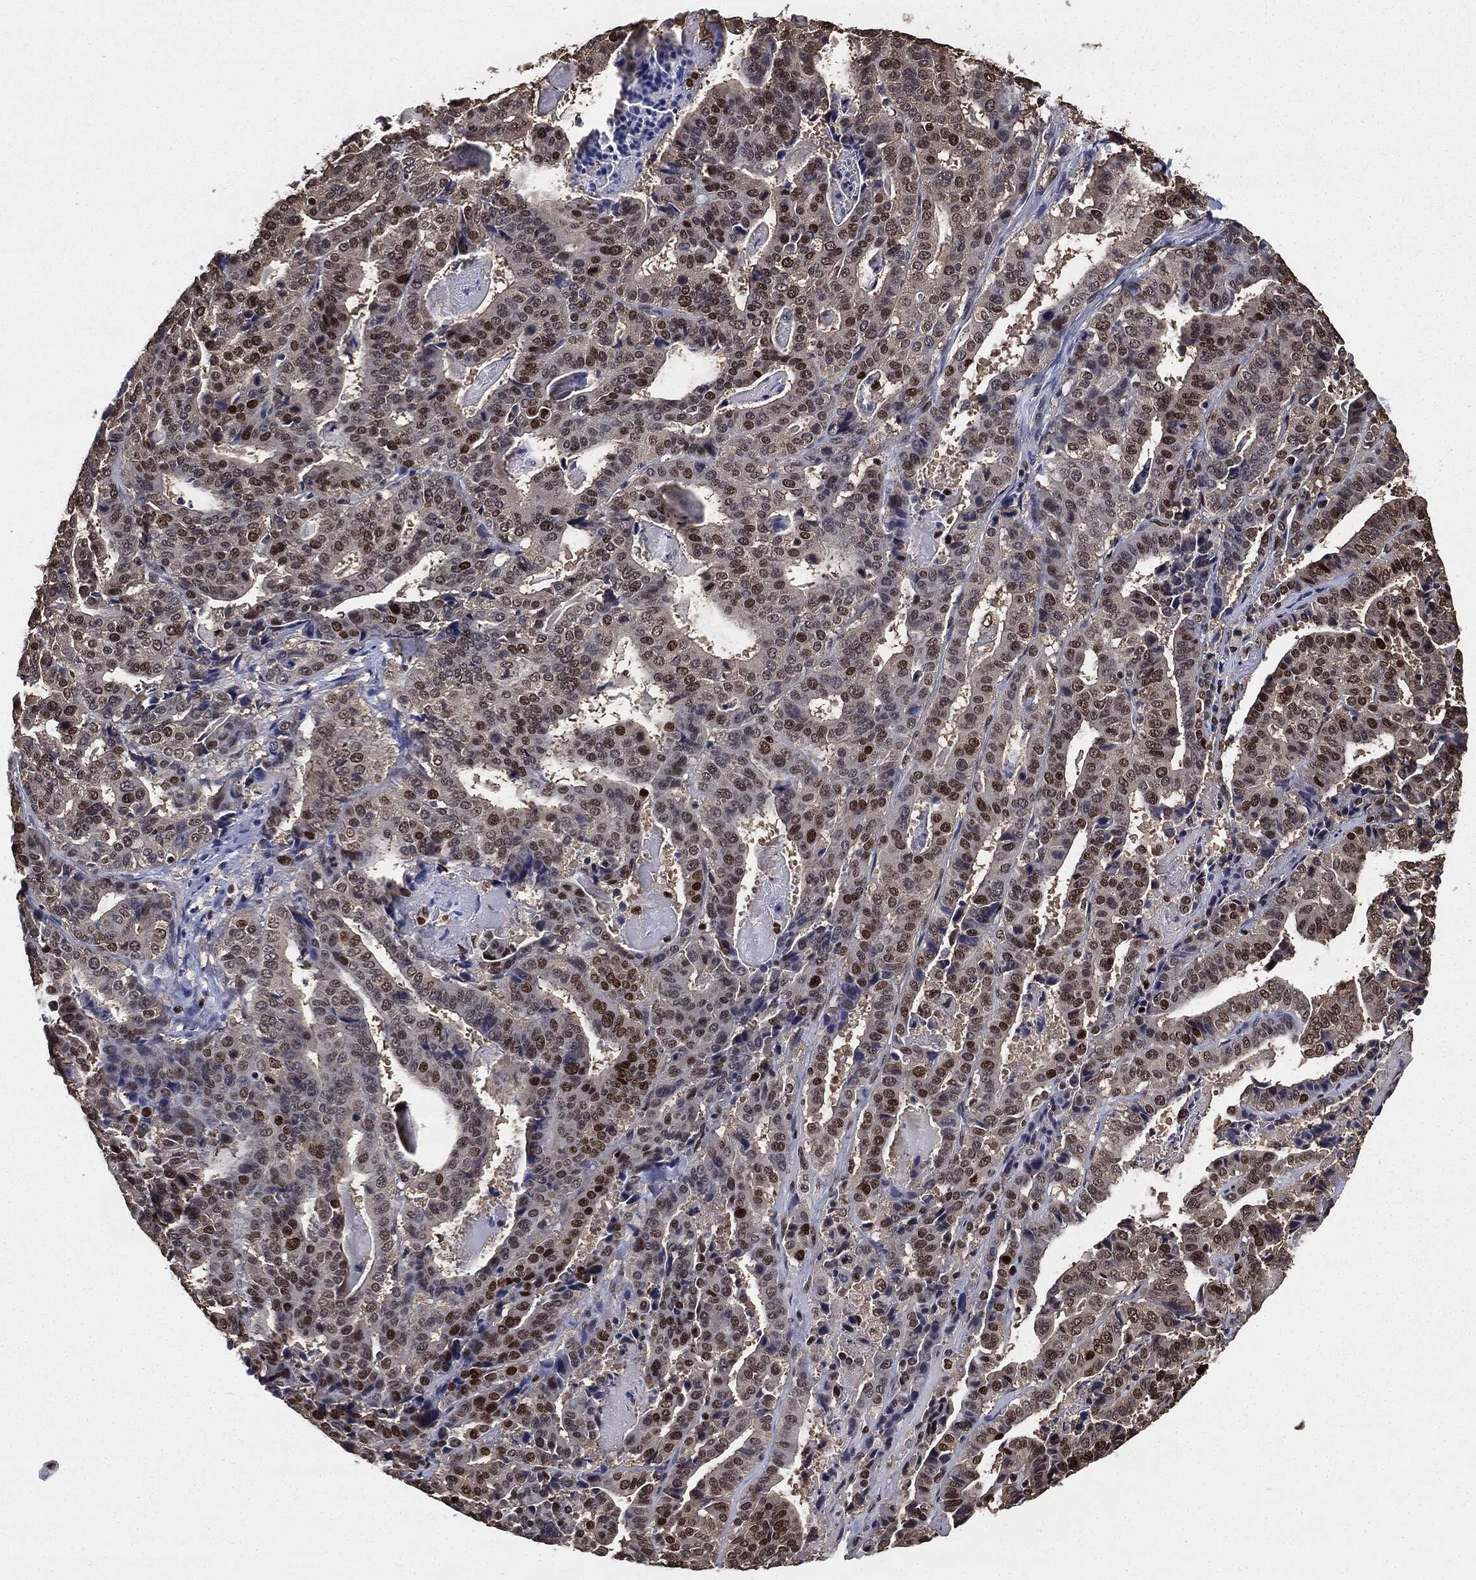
{"staining": {"intensity": "strong", "quantity": "25%-75%", "location": "nuclear"}, "tissue": "stomach cancer", "cell_type": "Tumor cells", "image_type": "cancer", "snomed": [{"axis": "morphology", "description": "Adenocarcinoma, NOS"}, {"axis": "topography", "description": "Stomach"}], "caption": "IHC of adenocarcinoma (stomach) demonstrates high levels of strong nuclear staining in about 25%-75% of tumor cells. (Brightfield microscopy of DAB IHC at high magnification).", "gene": "JUN", "patient": {"sex": "male", "age": 48}}